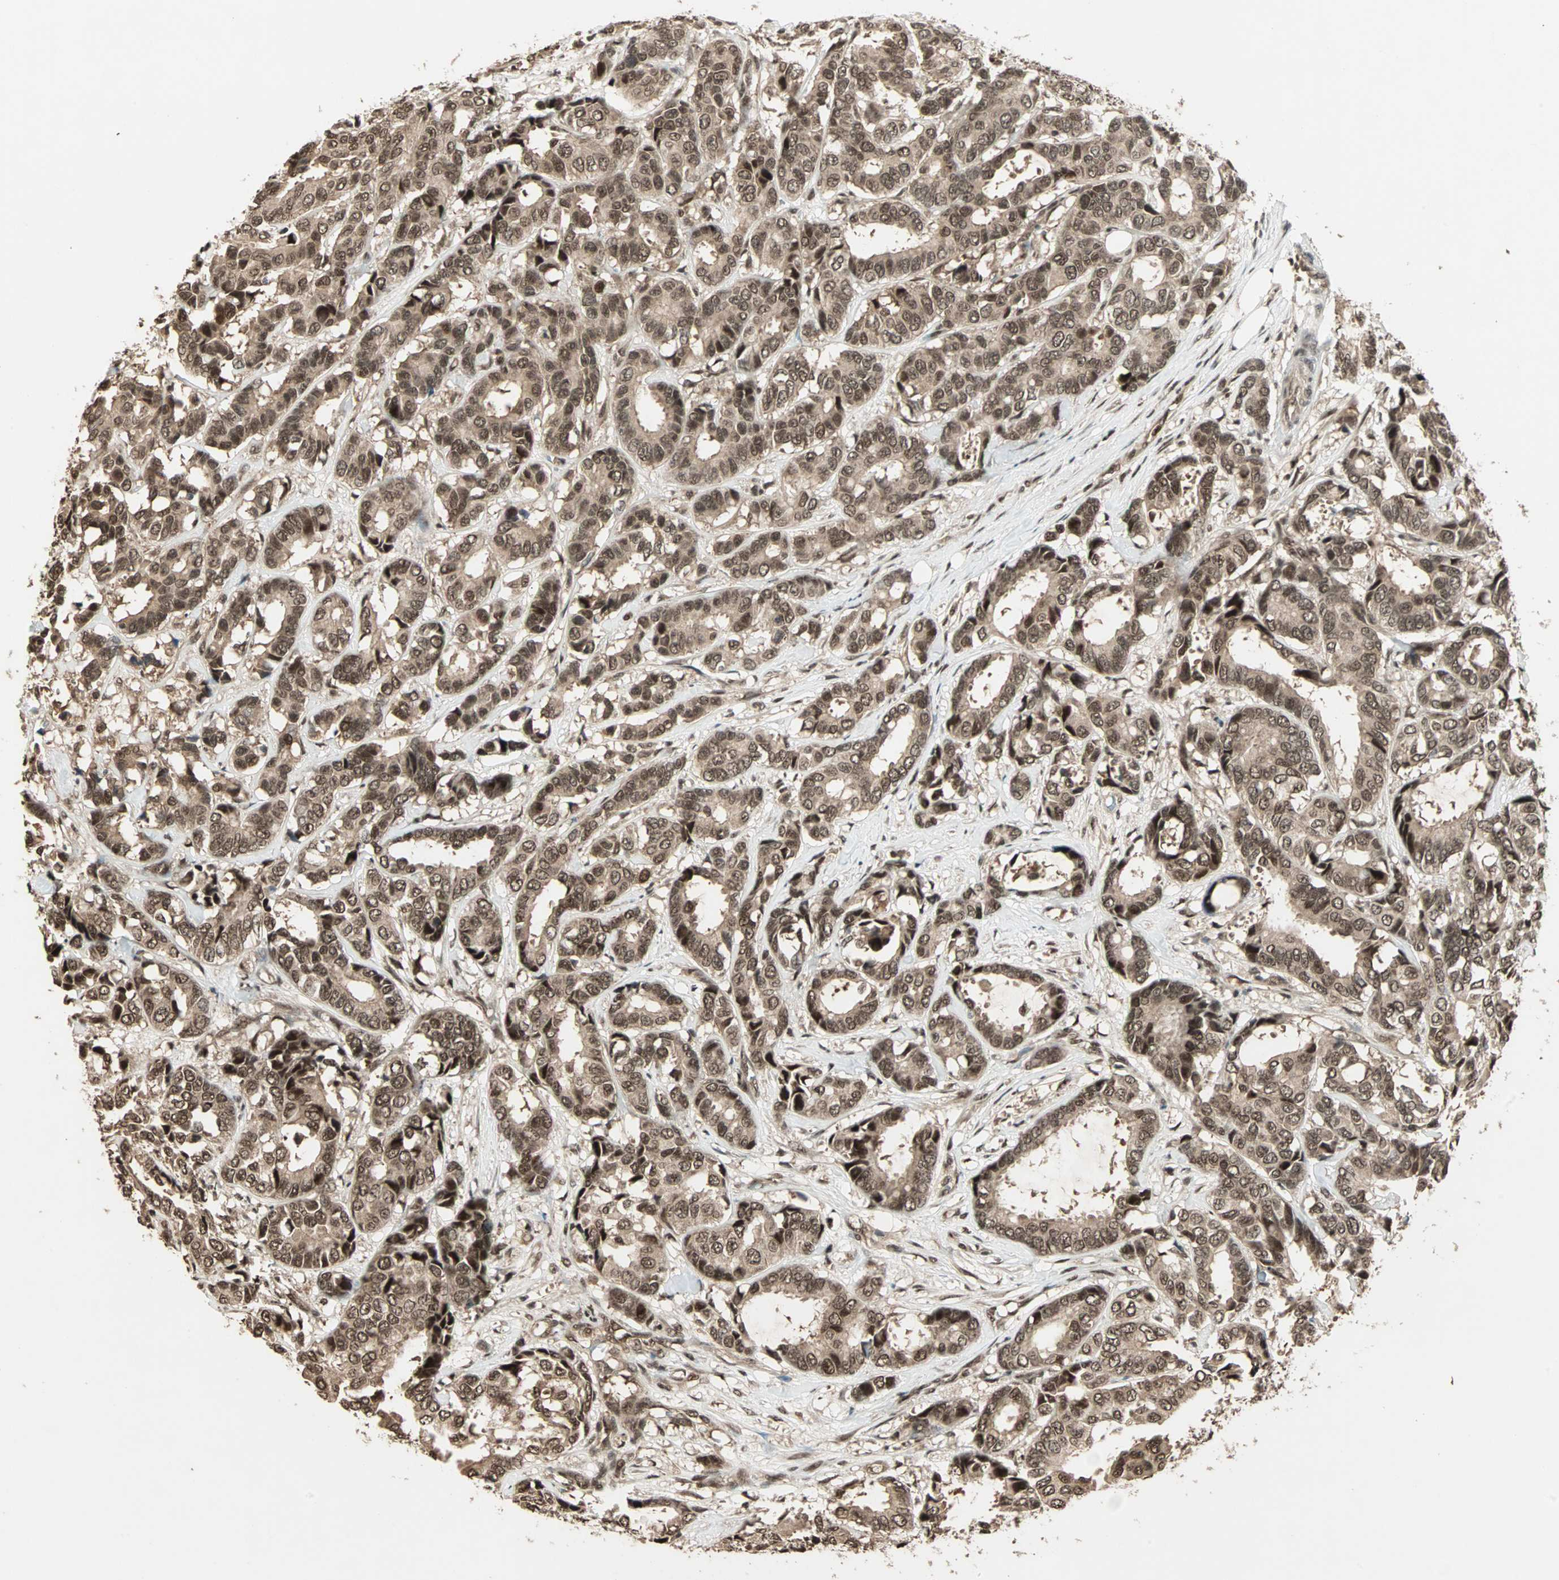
{"staining": {"intensity": "moderate", "quantity": ">75%", "location": "cytoplasmic/membranous,nuclear"}, "tissue": "breast cancer", "cell_type": "Tumor cells", "image_type": "cancer", "snomed": [{"axis": "morphology", "description": "Duct carcinoma"}, {"axis": "topography", "description": "Breast"}], "caption": "IHC histopathology image of neoplastic tissue: breast cancer stained using immunohistochemistry (IHC) shows medium levels of moderate protein expression localized specifically in the cytoplasmic/membranous and nuclear of tumor cells, appearing as a cytoplasmic/membranous and nuclear brown color.", "gene": "ZNF44", "patient": {"sex": "female", "age": 87}}